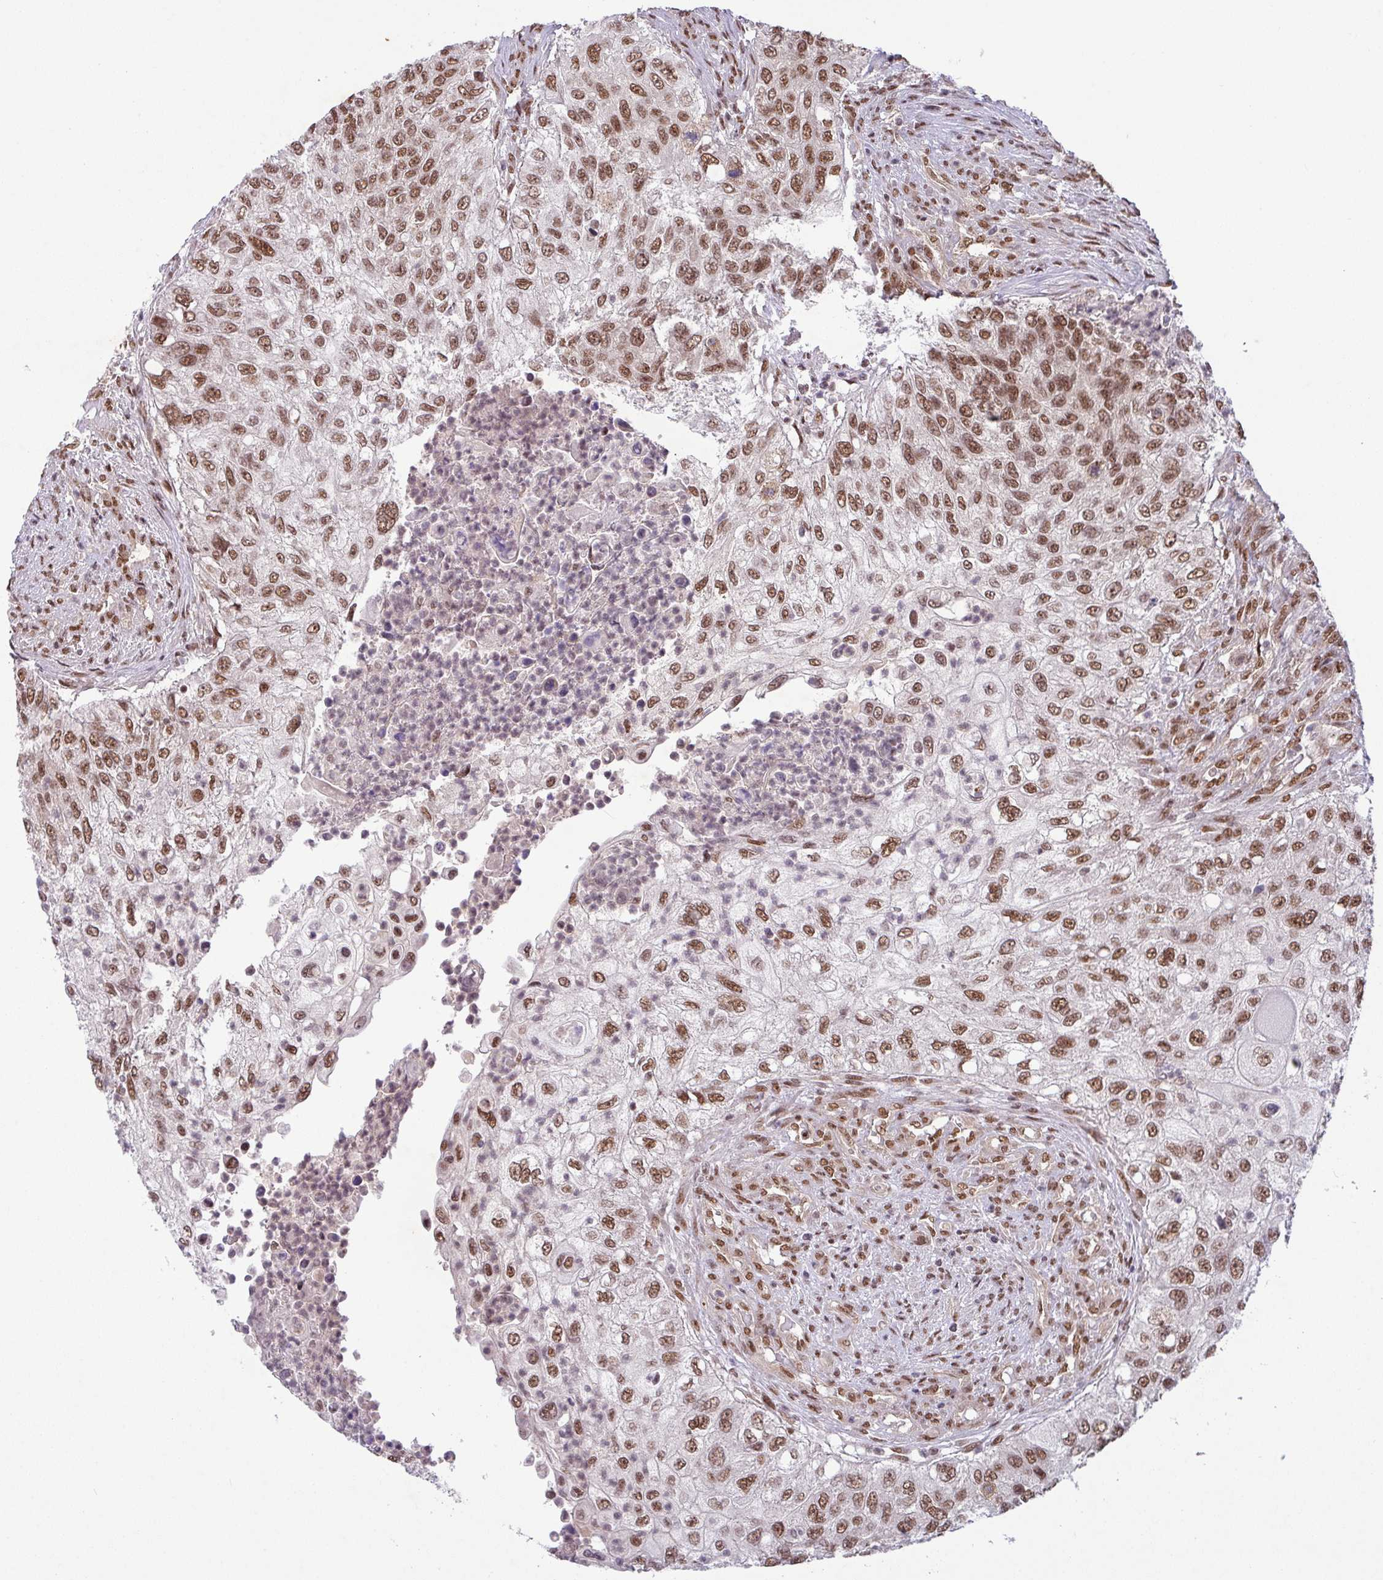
{"staining": {"intensity": "moderate", "quantity": ">75%", "location": "nuclear"}, "tissue": "urothelial cancer", "cell_type": "Tumor cells", "image_type": "cancer", "snomed": [{"axis": "morphology", "description": "Urothelial carcinoma, High grade"}, {"axis": "topography", "description": "Urinary bladder"}], "caption": "DAB immunohistochemical staining of human urothelial carcinoma (high-grade) shows moderate nuclear protein positivity in about >75% of tumor cells.", "gene": "SRSF2", "patient": {"sex": "female", "age": 60}}